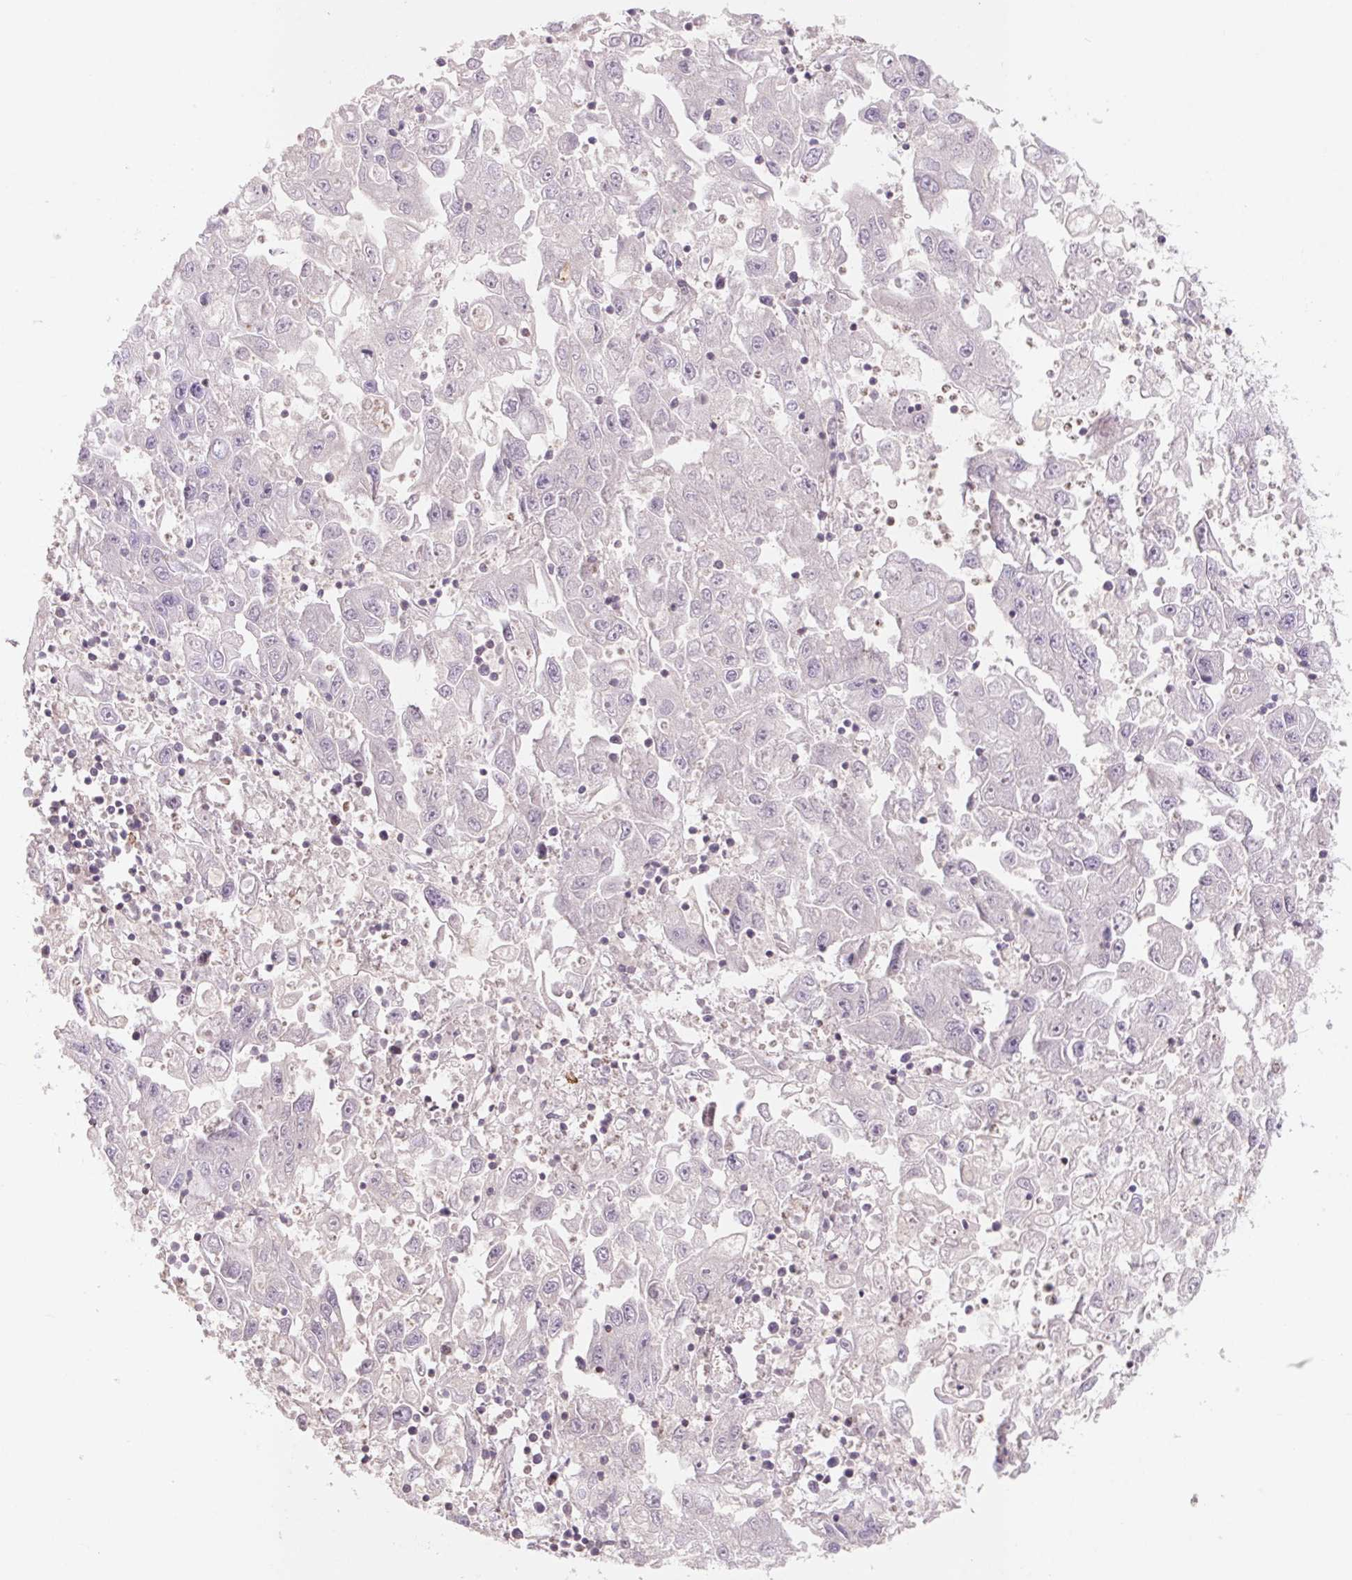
{"staining": {"intensity": "negative", "quantity": "none", "location": "none"}, "tissue": "endometrial cancer", "cell_type": "Tumor cells", "image_type": "cancer", "snomed": [{"axis": "morphology", "description": "Adenocarcinoma, NOS"}, {"axis": "topography", "description": "Uterus"}], "caption": "Tumor cells show no significant protein staining in endometrial adenocarcinoma. (Immunohistochemistry, brightfield microscopy, high magnification).", "gene": "KIF26A", "patient": {"sex": "female", "age": 62}}